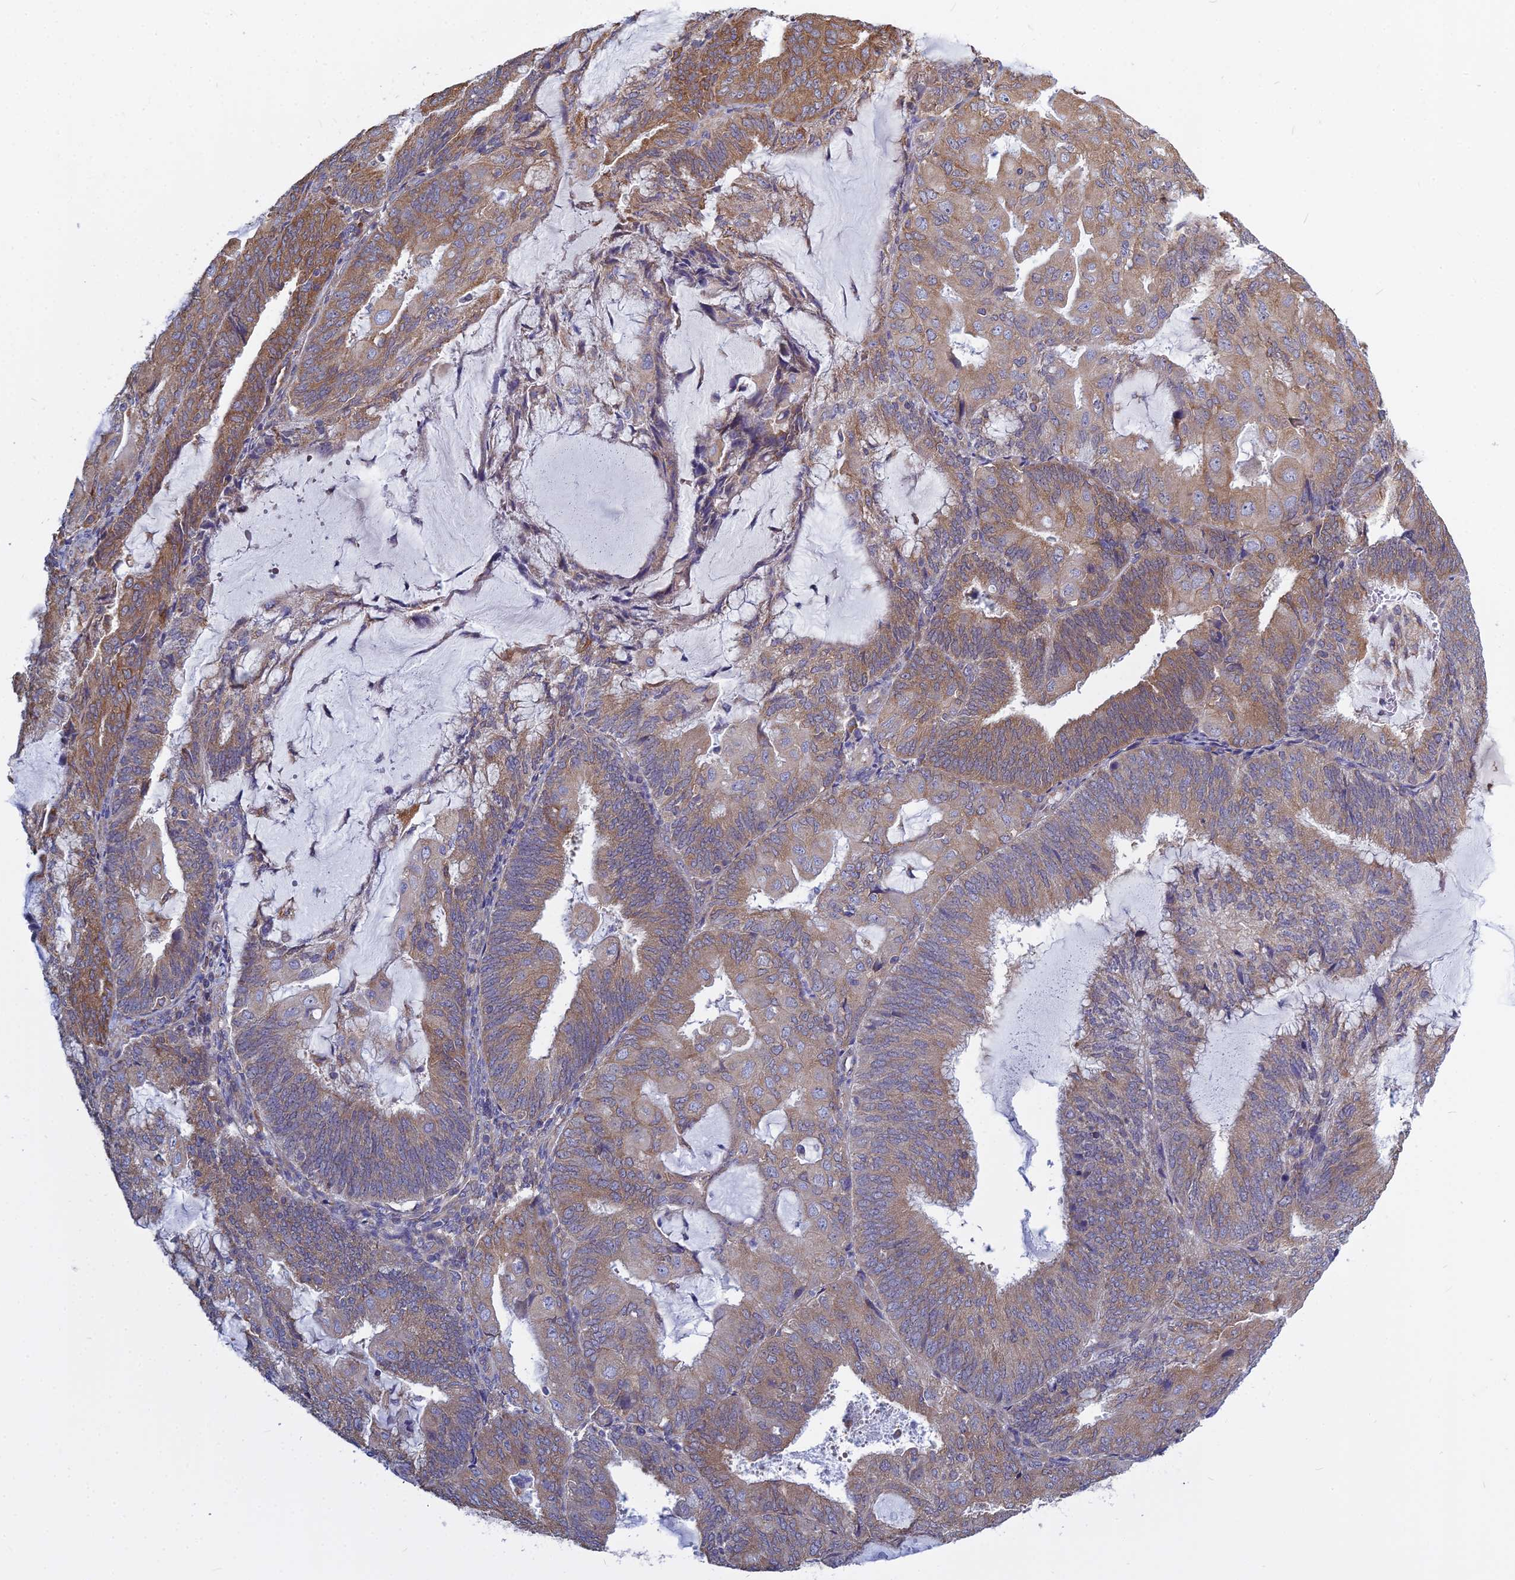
{"staining": {"intensity": "moderate", "quantity": ">75%", "location": "cytoplasmic/membranous"}, "tissue": "endometrial cancer", "cell_type": "Tumor cells", "image_type": "cancer", "snomed": [{"axis": "morphology", "description": "Adenocarcinoma, NOS"}, {"axis": "topography", "description": "Endometrium"}], "caption": "Tumor cells exhibit moderate cytoplasmic/membranous staining in approximately >75% of cells in adenocarcinoma (endometrial).", "gene": "KIAA1143", "patient": {"sex": "female", "age": 81}}